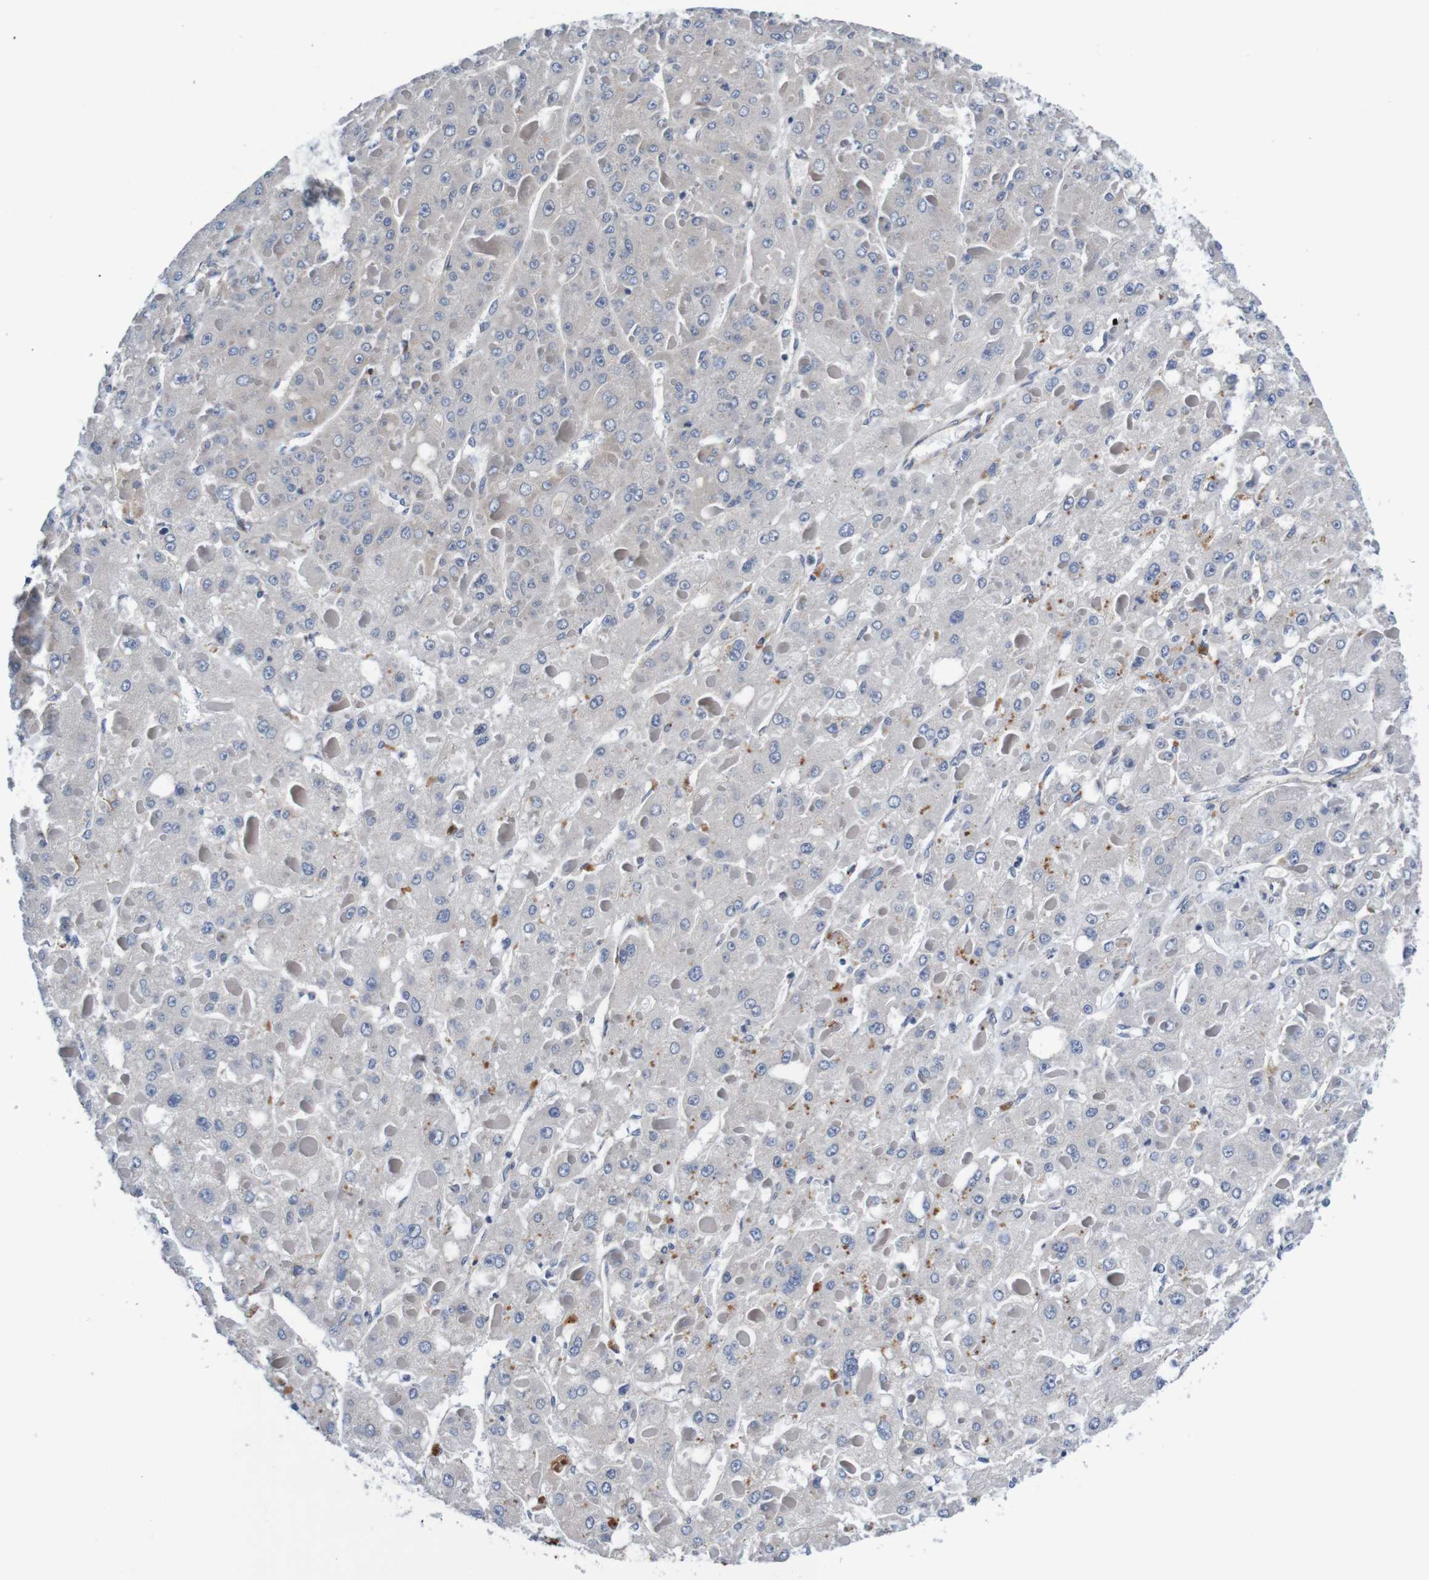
{"staining": {"intensity": "weak", "quantity": "<25%", "location": "cytoplasmic/membranous"}, "tissue": "liver cancer", "cell_type": "Tumor cells", "image_type": "cancer", "snomed": [{"axis": "morphology", "description": "Carcinoma, Hepatocellular, NOS"}, {"axis": "topography", "description": "Liver"}], "caption": "An image of human liver hepatocellular carcinoma is negative for staining in tumor cells. The staining is performed using DAB (3,3'-diaminobenzidine) brown chromogen with nuclei counter-stained in using hematoxylin.", "gene": "CPED1", "patient": {"sex": "female", "age": 73}}